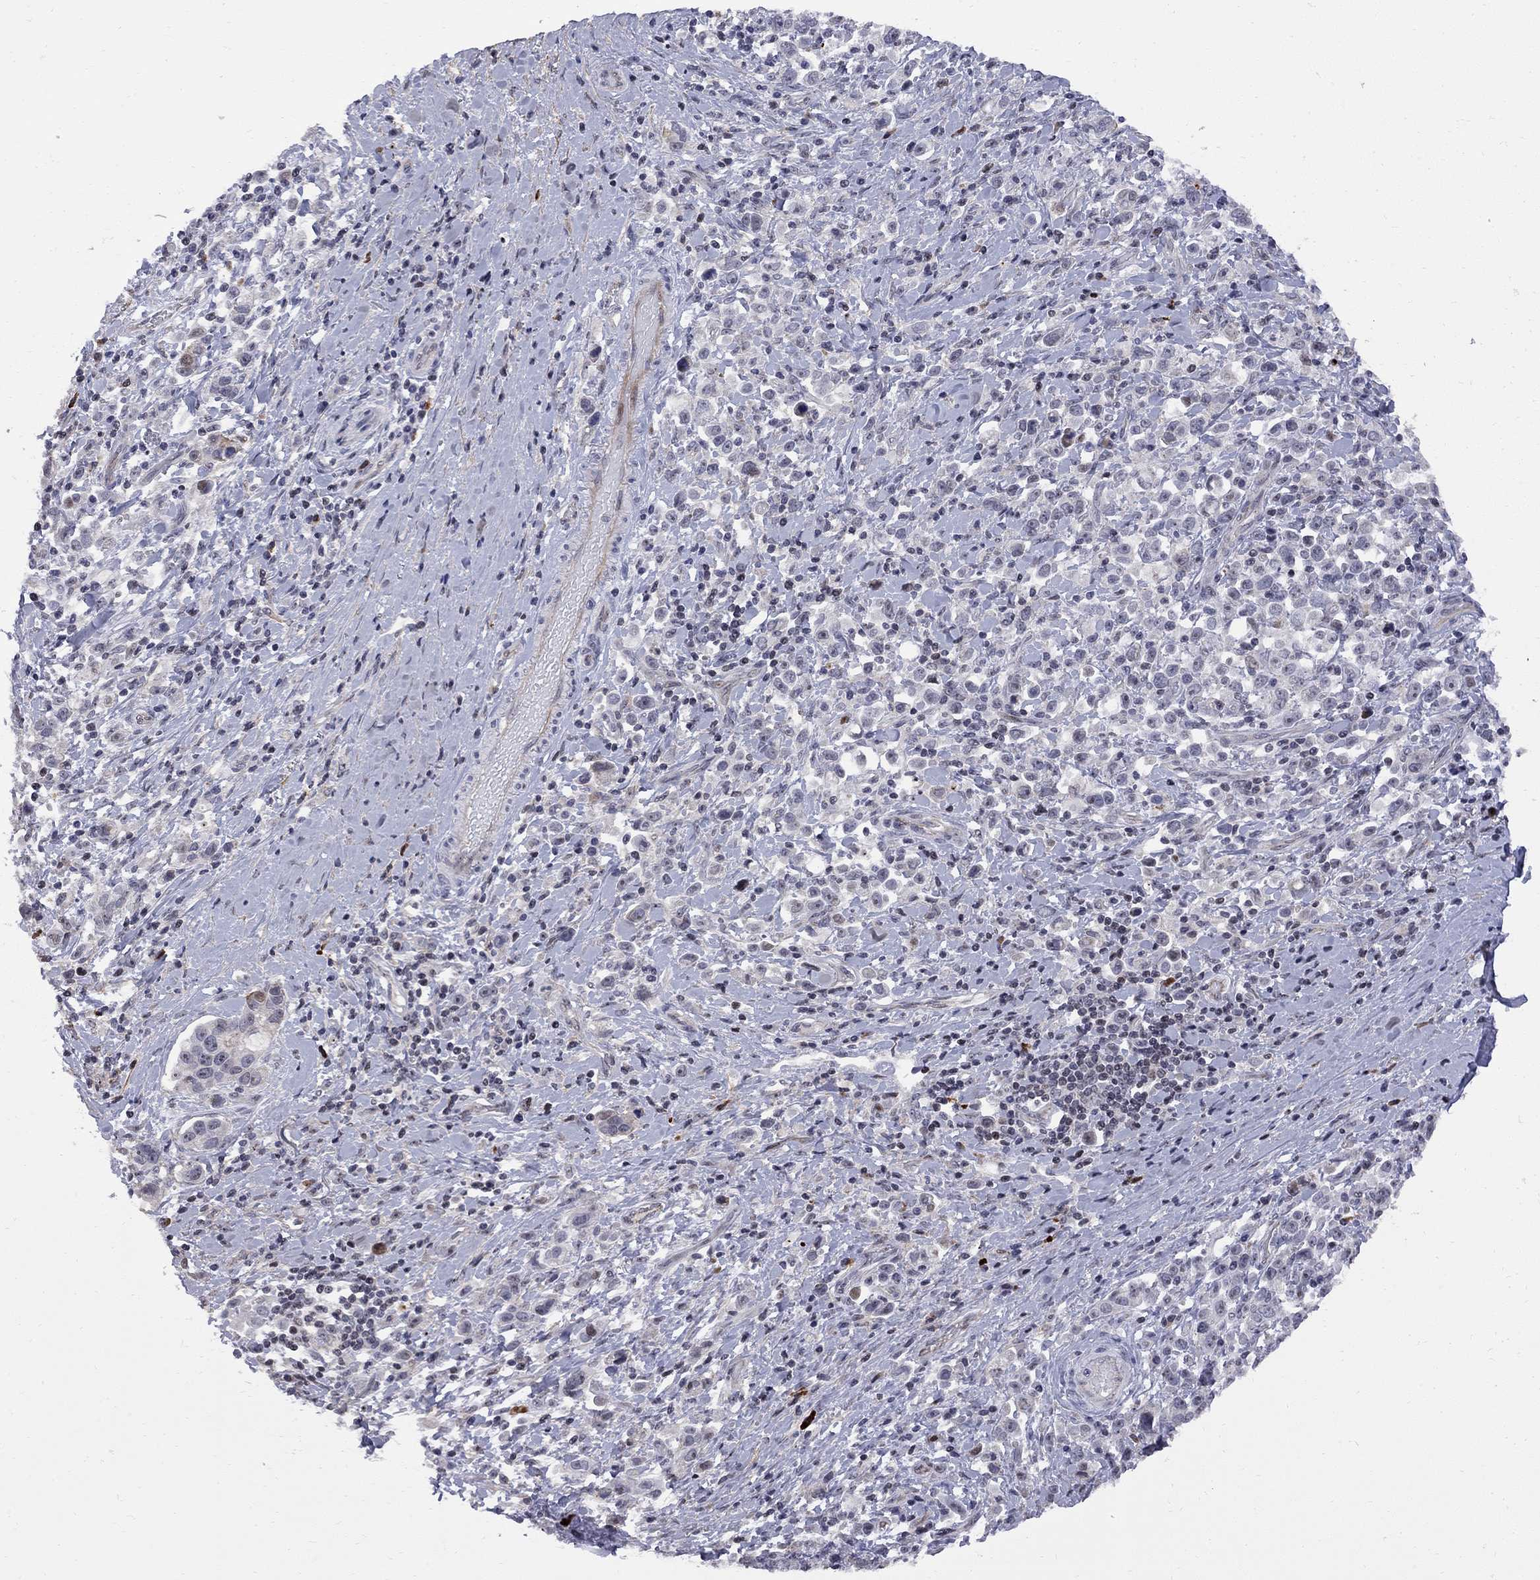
{"staining": {"intensity": "negative", "quantity": "none", "location": "none"}, "tissue": "stomach cancer", "cell_type": "Tumor cells", "image_type": "cancer", "snomed": [{"axis": "morphology", "description": "Adenocarcinoma, NOS"}, {"axis": "topography", "description": "Stomach"}], "caption": "Adenocarcinoma (stomach) was stained to show a protein in brown. There is no significant positivity in tumor cells.", "gene": "DHX33", "patient": {"sex": "male", "age": 93}}